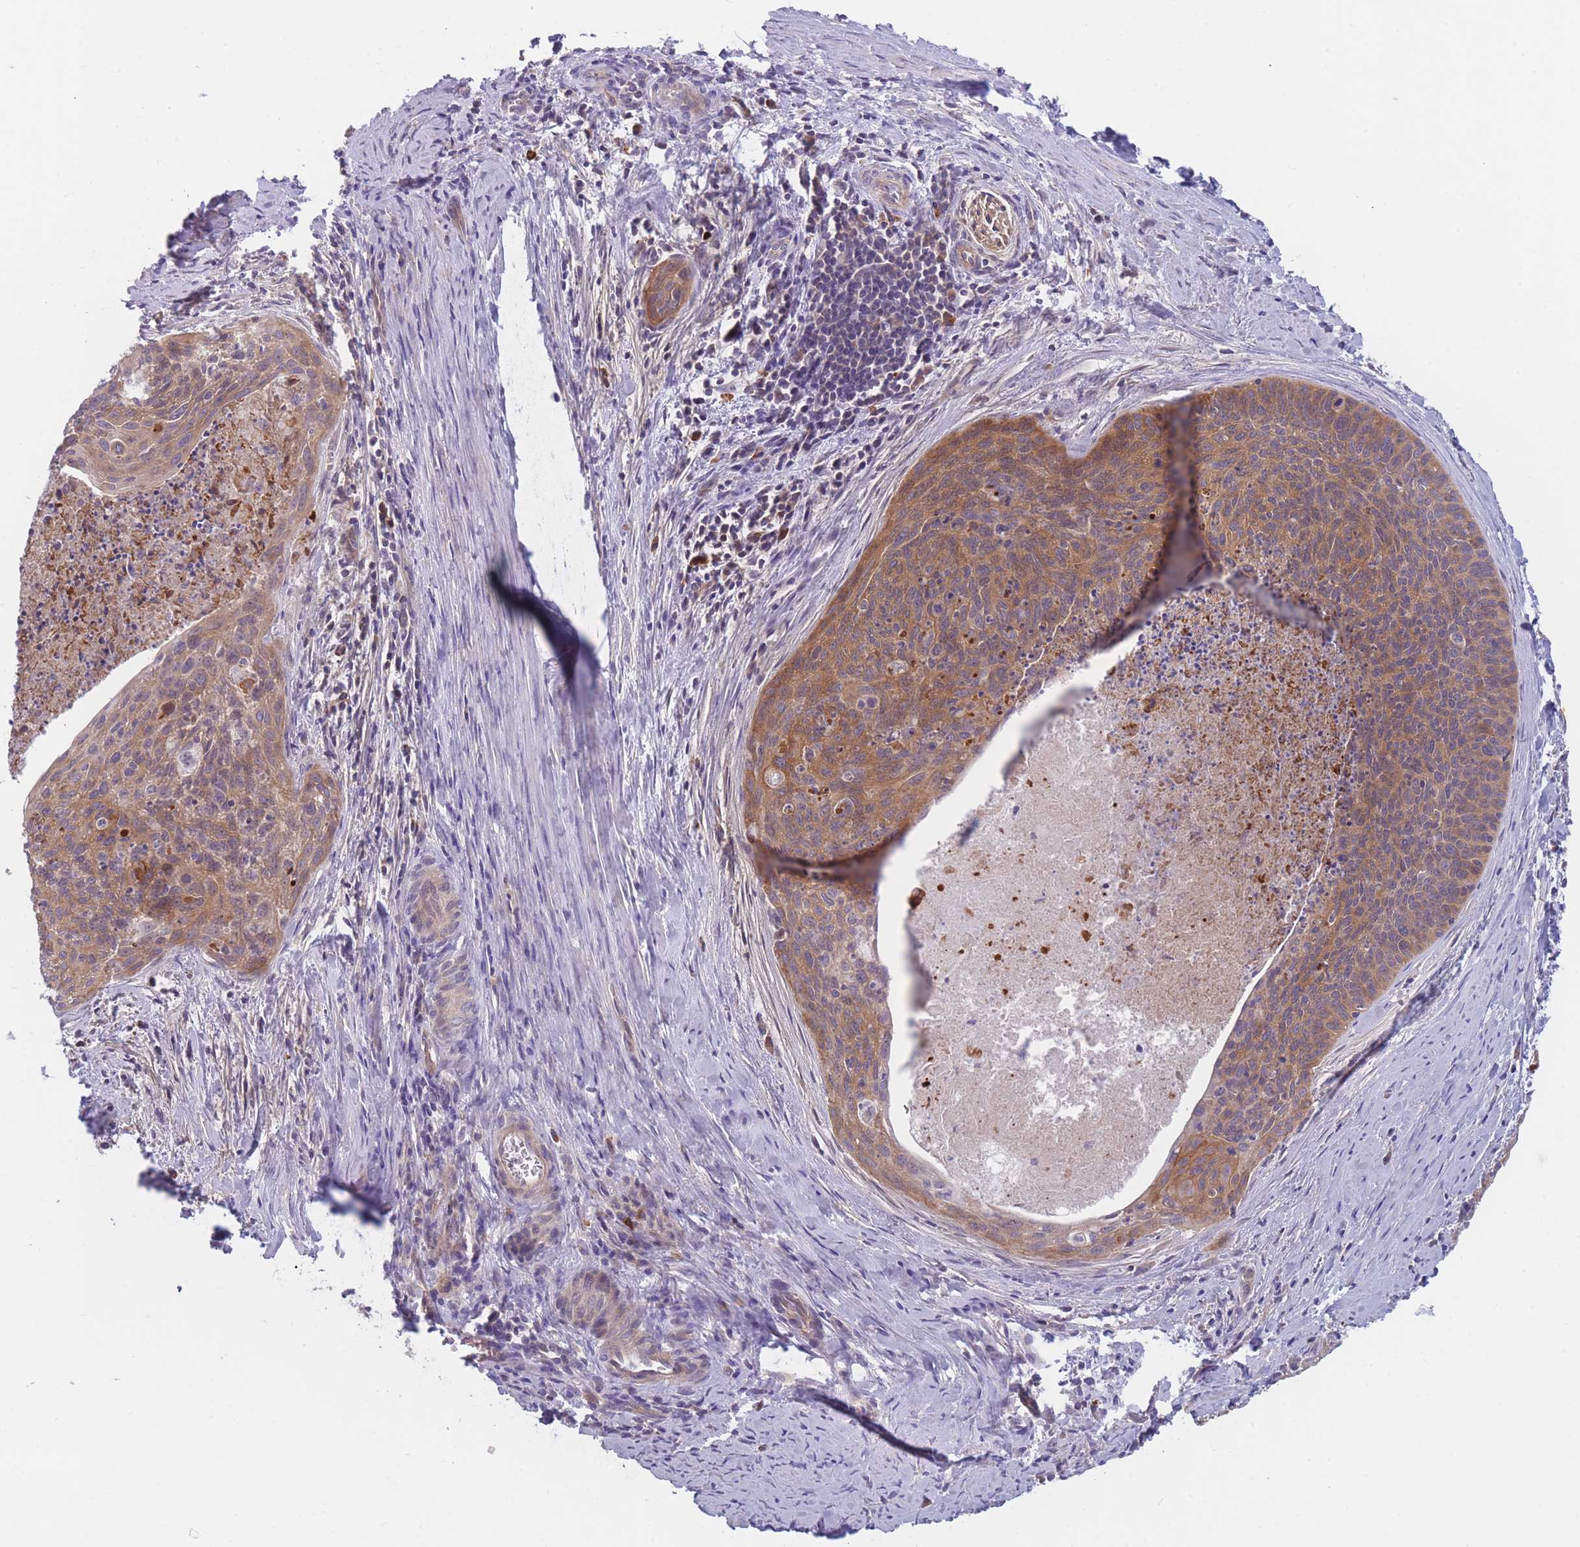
{"staining": {"intensity": "moderate", "quantity": ">75%", "location": "cytoplasmic/membranous"}, "tissue": "cervical cancer", "cell_type": "Tumor cells", "image_type": "cancer", "snomed": [{"axis": "morphology", "description": "Squamous cell carcinoma, NOS"}, {"axis": "topography", "description": "Cervix"}], "caption": "Human cervical cancer stained with a brown dye exhibits moderate cytoplasmic/membranous positive positivity in approximately >75% of tumor cells.", "gene": "WDR93", "patient": {"sex": "female", "age": 55}}